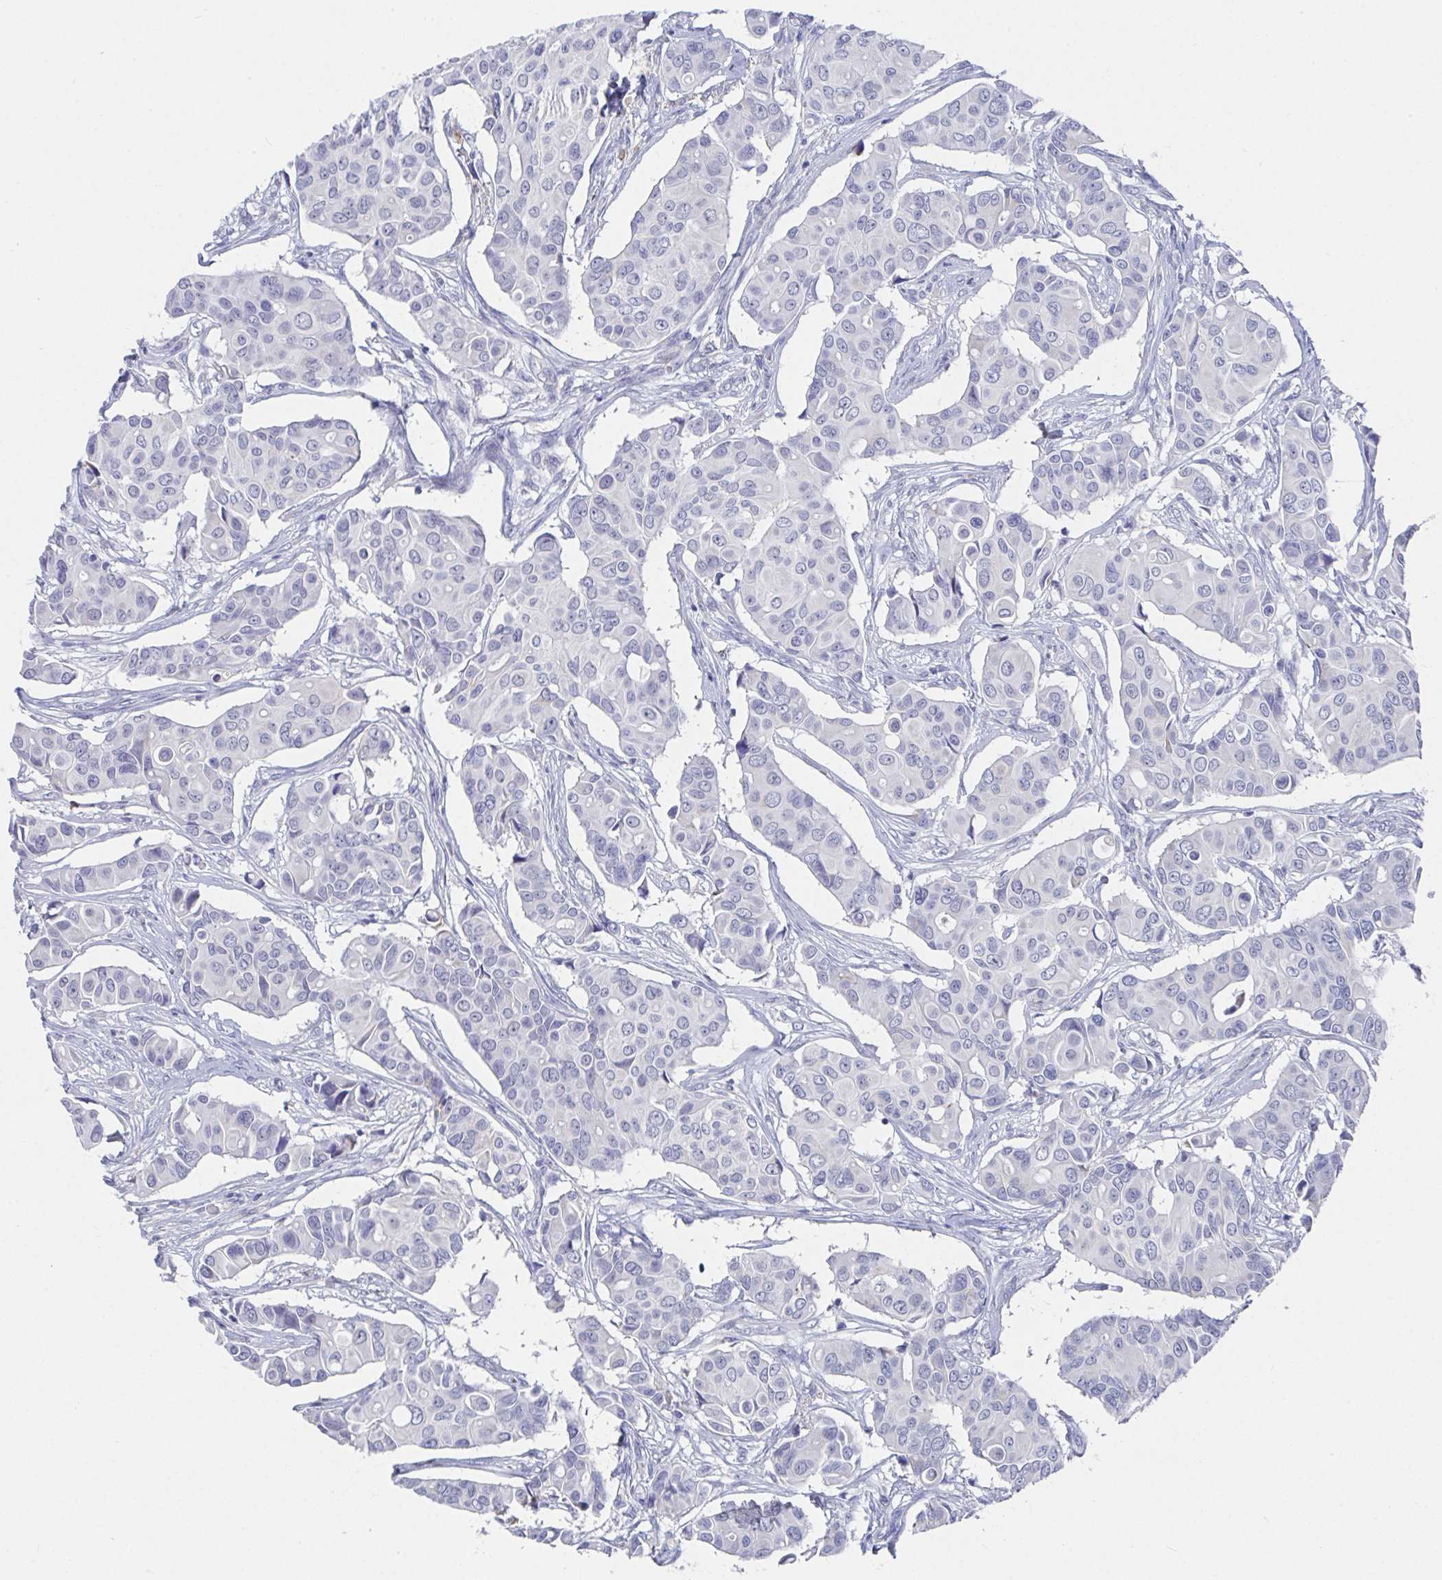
{"staining": {"intensity": "negative", "quantity": "none", "location": "none"}, "tissue": "breast cancer", "cell_type": "Tumor cells", "image_type": "cancer", "snomed": [{"axis": "morphology", "description": "Normal tissue, NOS"}, {"axis": "morphology", "description": "Duct carcinoma"}, {"axis": "topography", "description": "Skin"}, {"axis": "topography", "description": "Breast"}], "caption": "There is no significant positivity in tumor cells of breast invasive ductal carcinoma.", "gene": "TAS2R39", "patient": {"sex": "female", "age": 54}}